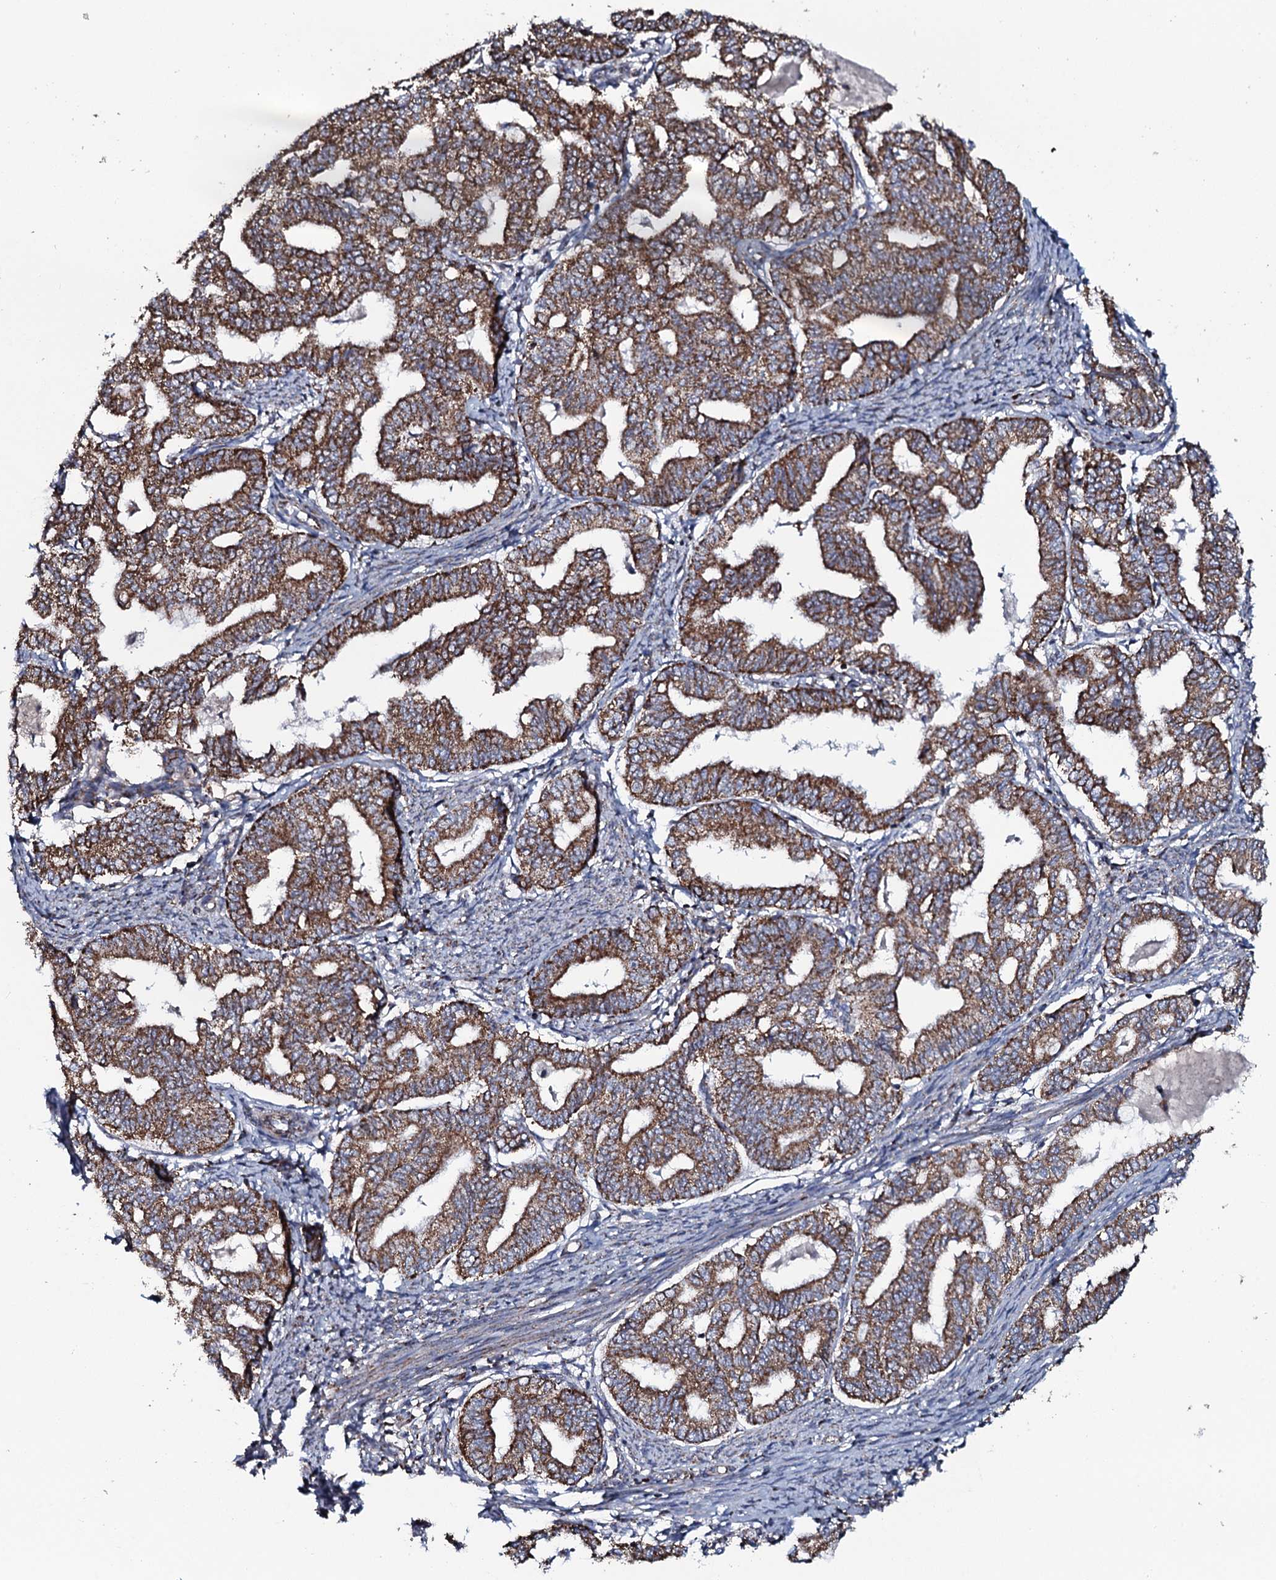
{"staining": {"intensity": "strong", "quantity": ">75%", "location": "cytoplasmic/membranous"}, "tissue": "endometrial cancer", "cell_type": "Tumor cells", "image_type": "cancer", "snomed": [{"axis": "morphology", "description": "Adenocarcinoma, NOS"}, {"axis": "topography", "description": "Endometrium"}], "caption": "IHC micrograph of human endometrial adenocarcinoma stained for a protein (brown), which displays high levels of strong cytoplasmic/membranous positivity in approximately >75% of tumor cells.", "gene": "EVC2", "patient": {"sex": "female", "age": 79}}